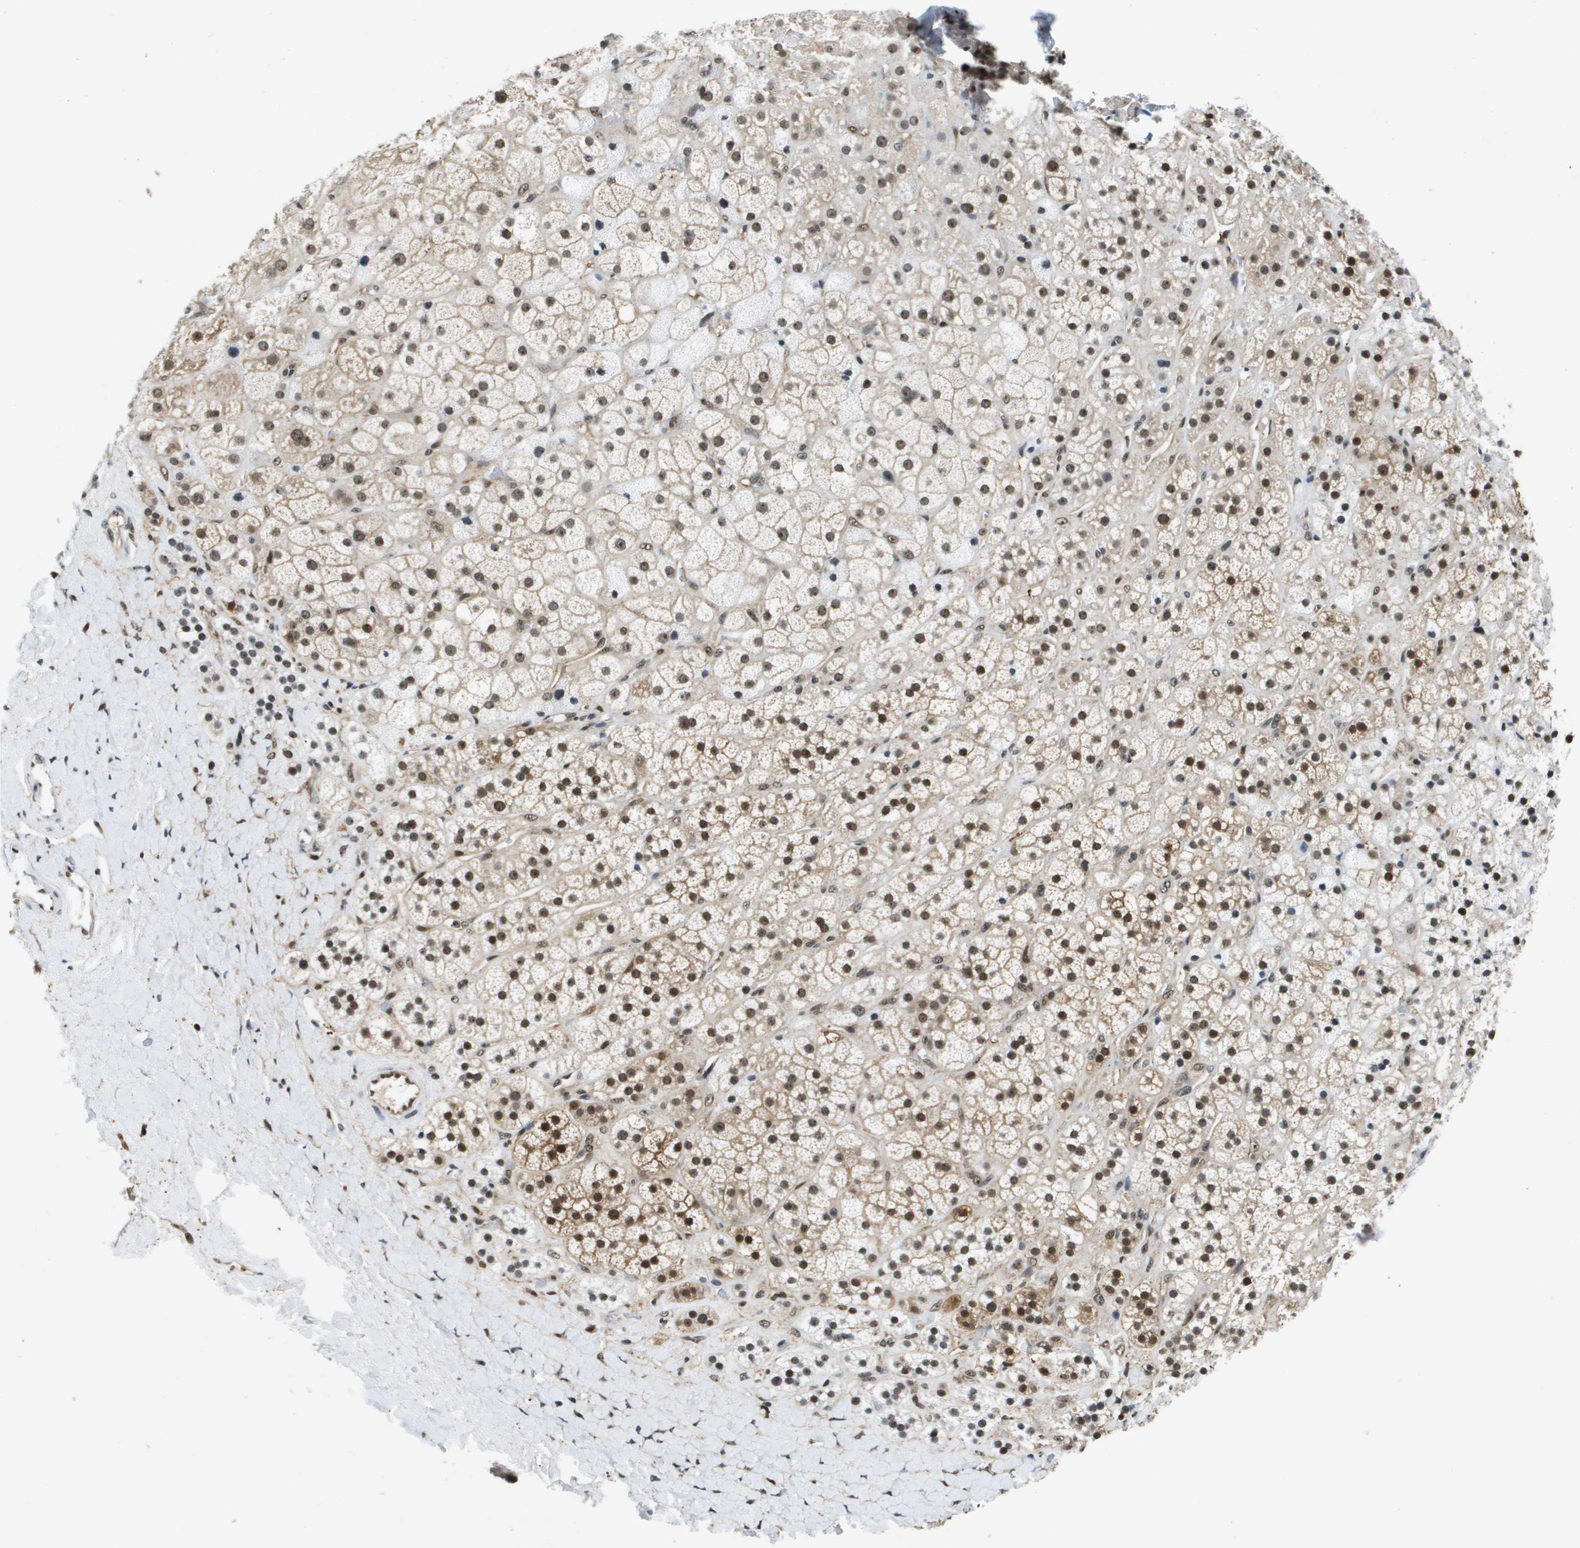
{"staining": {"intensity": "strong", "quantity": ">75%", "location": "nuclear"}, "tissue": "adrenal gland", "cell_type": "Glandular cells", "image_type": "normal", "snomed": [{"axis": "morphology", "description": "Normal tissue, NOS"}, {"axis": "topography", "description": "Adrenal gland"}], "caption": "This photomicrograph displays IHC staining of unremarkable human adrenal gland, with high strong nuclear staining in about >75% of glandular cells.", "gene": "EP400", "patient": {"sex": "male", "age": 56}}